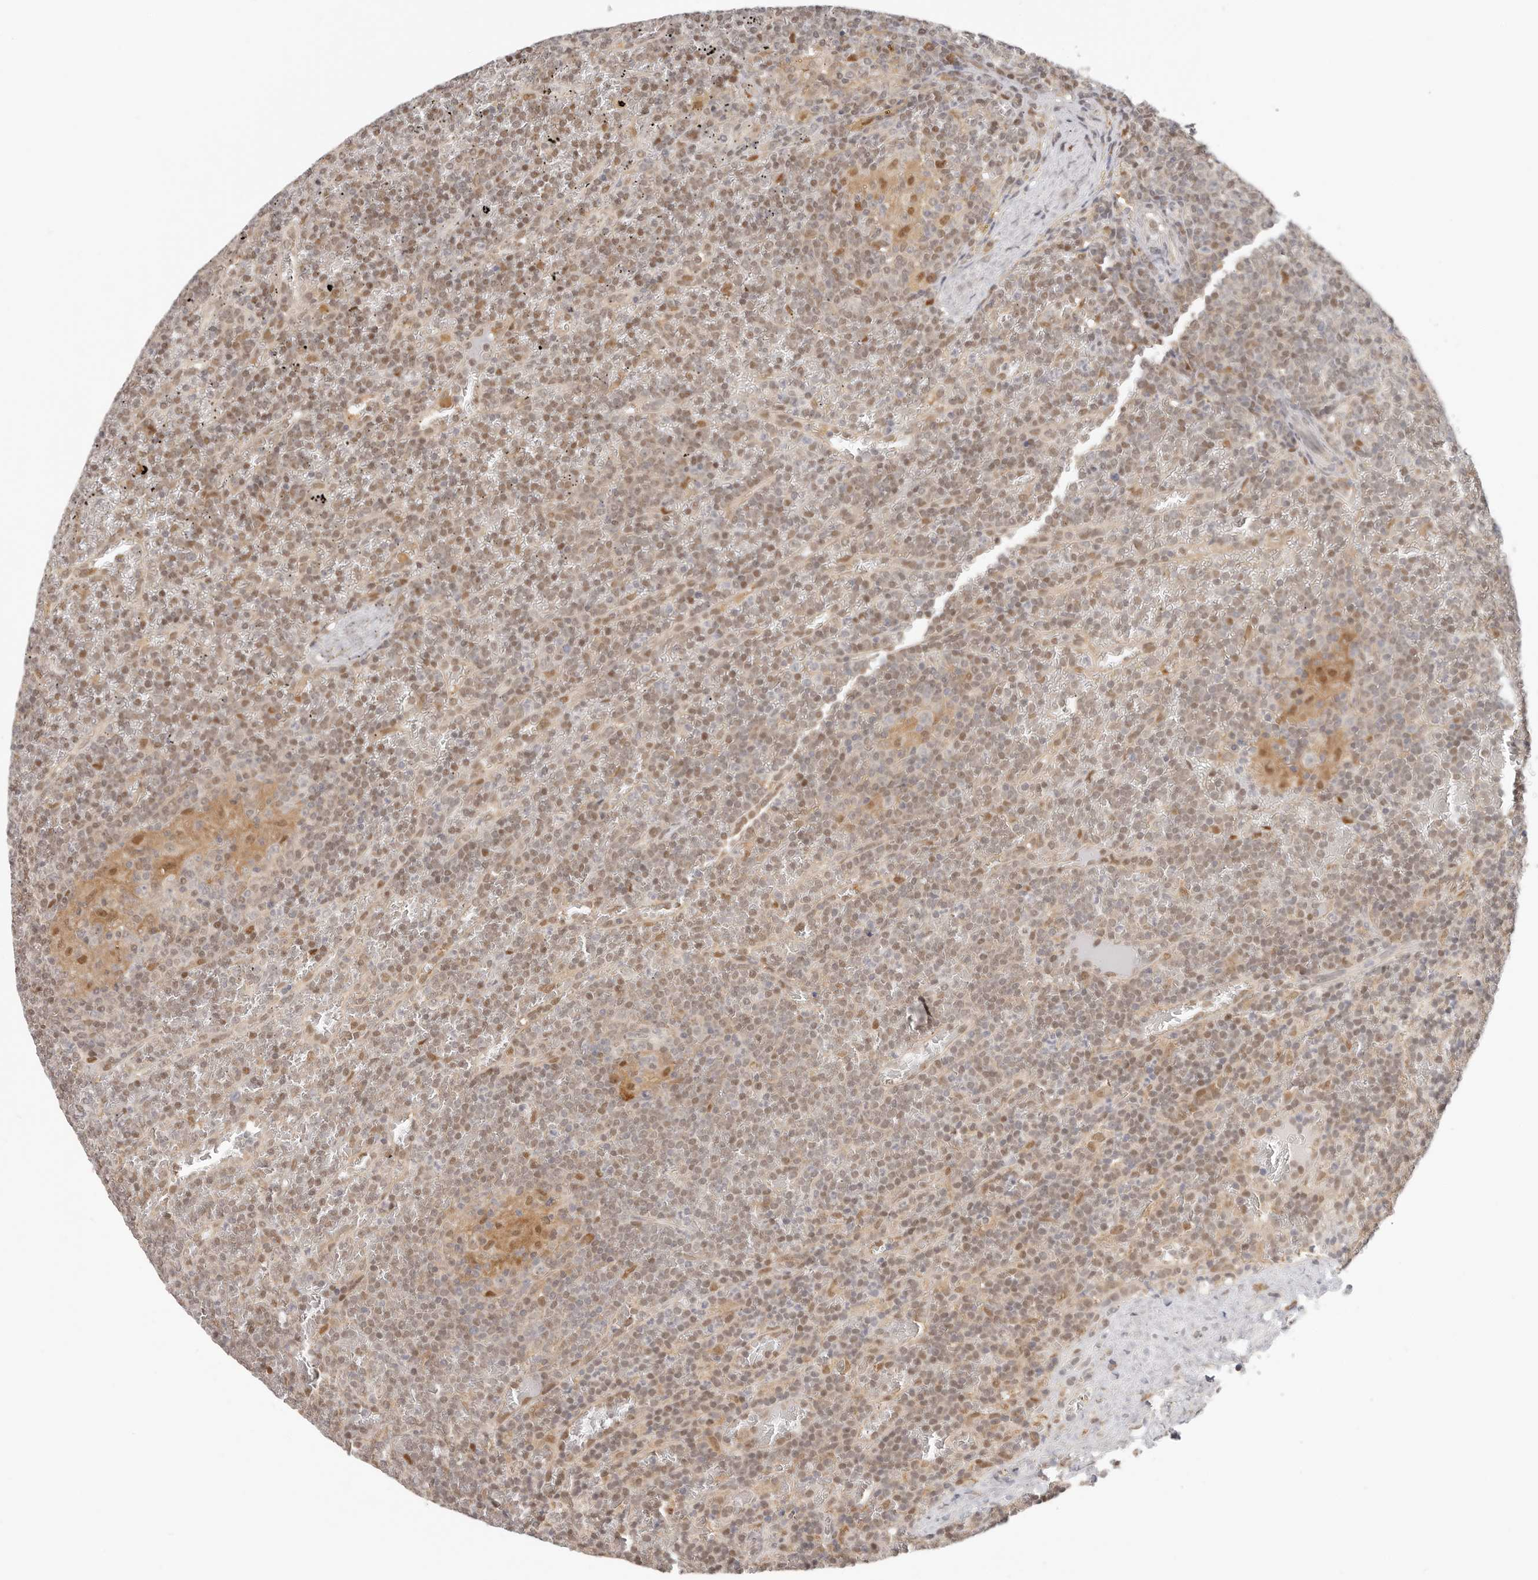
{"staining": {"intensity": "moderate", "quantity": ">75%", "location": "nuclear"}, "tissue": "lymphoma", "cell_type": "Tumor cells", "image_type": "cancer", "snomed": [{"axis": "morphology", "description": "Malignant lymphoma, non-Hodgkin's type, Low grade"}, {"axis": "topography", "description": "Spleen"}], "caption": "Human malignant lymphoma, non-Hodgkin's type (low-grade) stained with a brown dye exhibits moderate nuclear positive expression in about >75% of tumor cells.", "gene": "LARP7", "patient": {"sex": "female", "age": 19}}